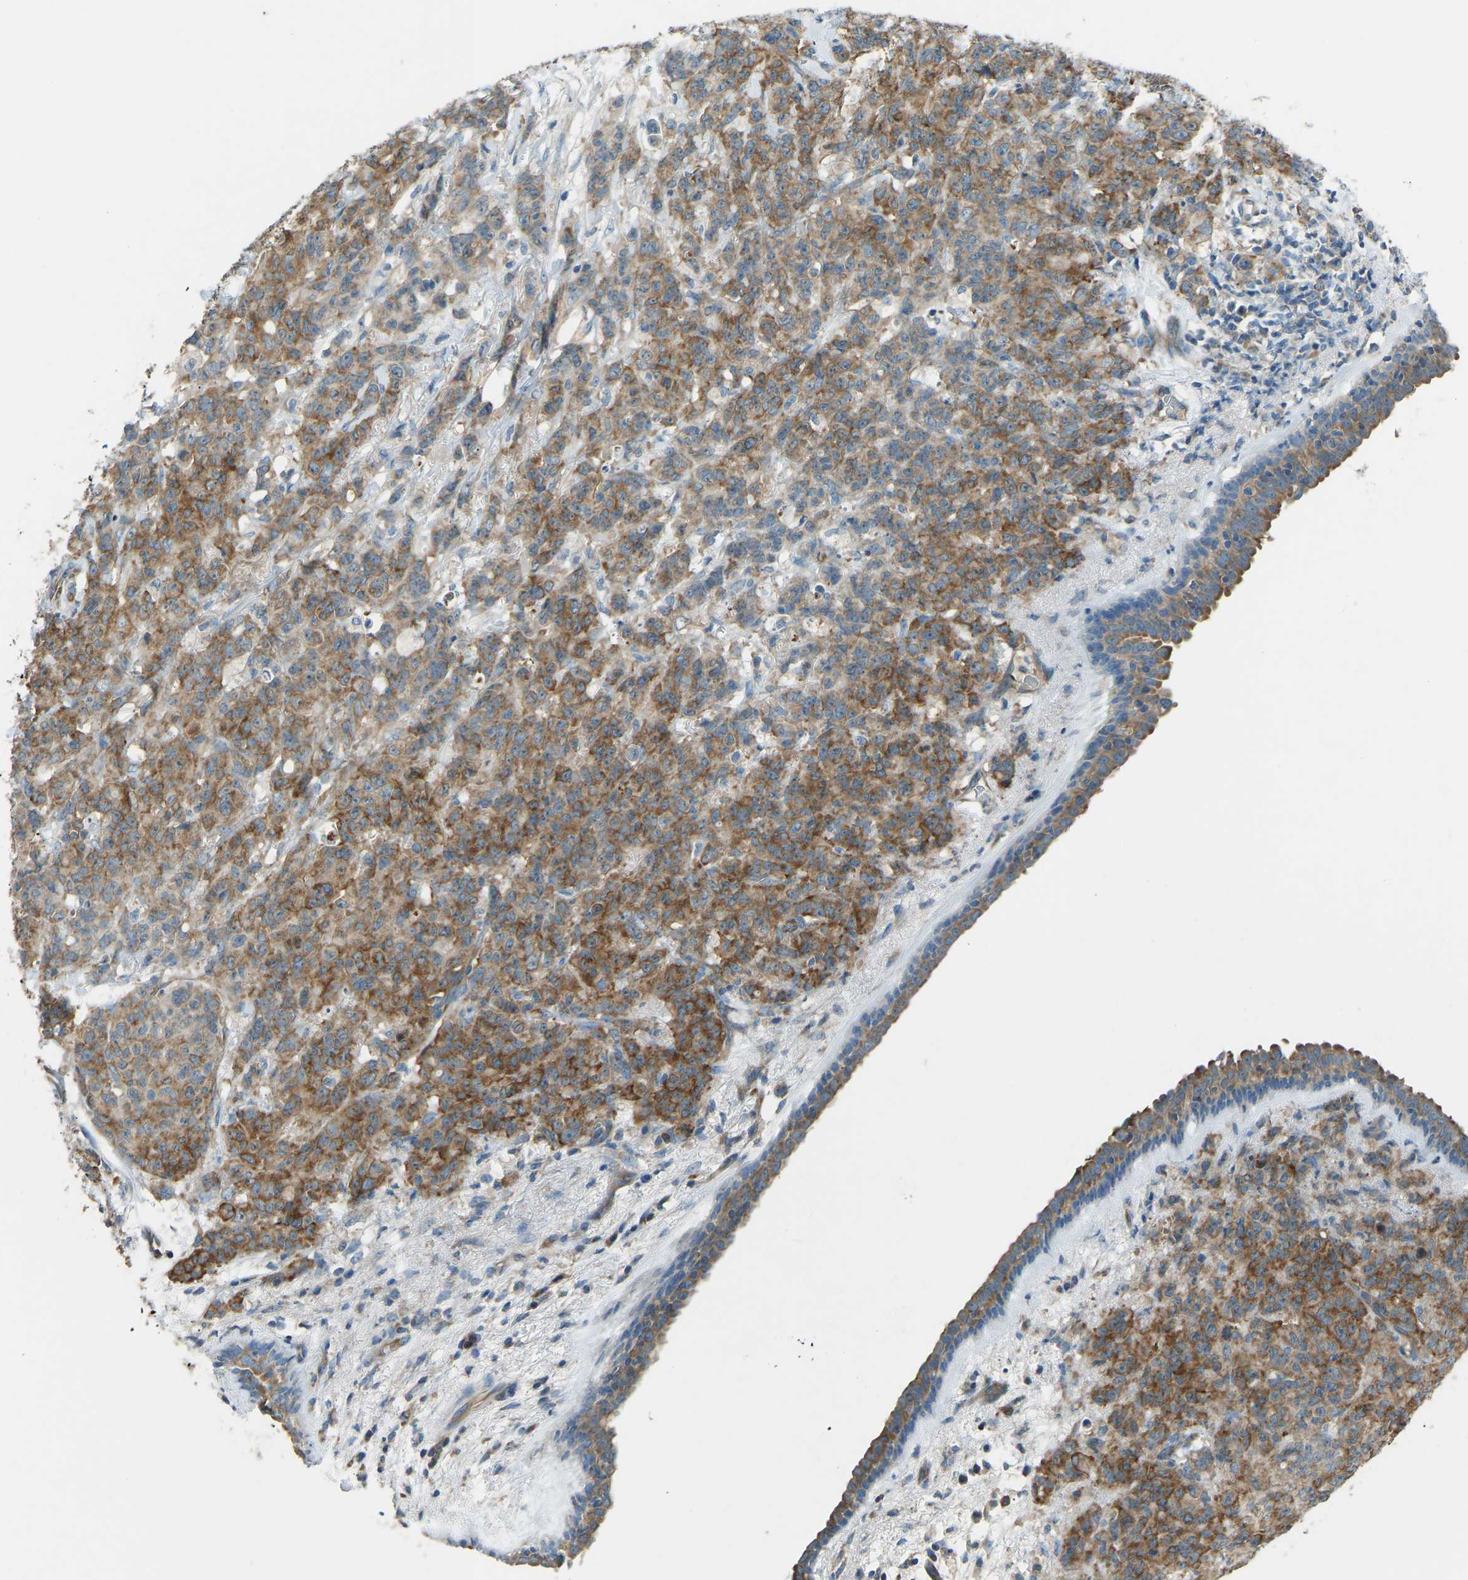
{"staining": {"intensity": "moderate", "quantity": ">75%", "location": "cytoplasmic/membranous"}, "tissue": "breast cancer", "cell_type": "Tumor cells", "image_type": "cancer", "snomed": [{"axis": "morphology", "description": "Normal tissue, NOS"}, {"axis": "morphology", "description": "Duct carcinoma"}, {"axis": "topography", "description": "Breast"}], "caption": "Protein staining by immunohistochemistry (IHC) reveals moderate cytoplasmic/membranous staining in approximately >75% of tumor cells in intraductal carcinoma (breast).", "gene": "STAU2", "patient": {"sex": "female", "age": 40}}